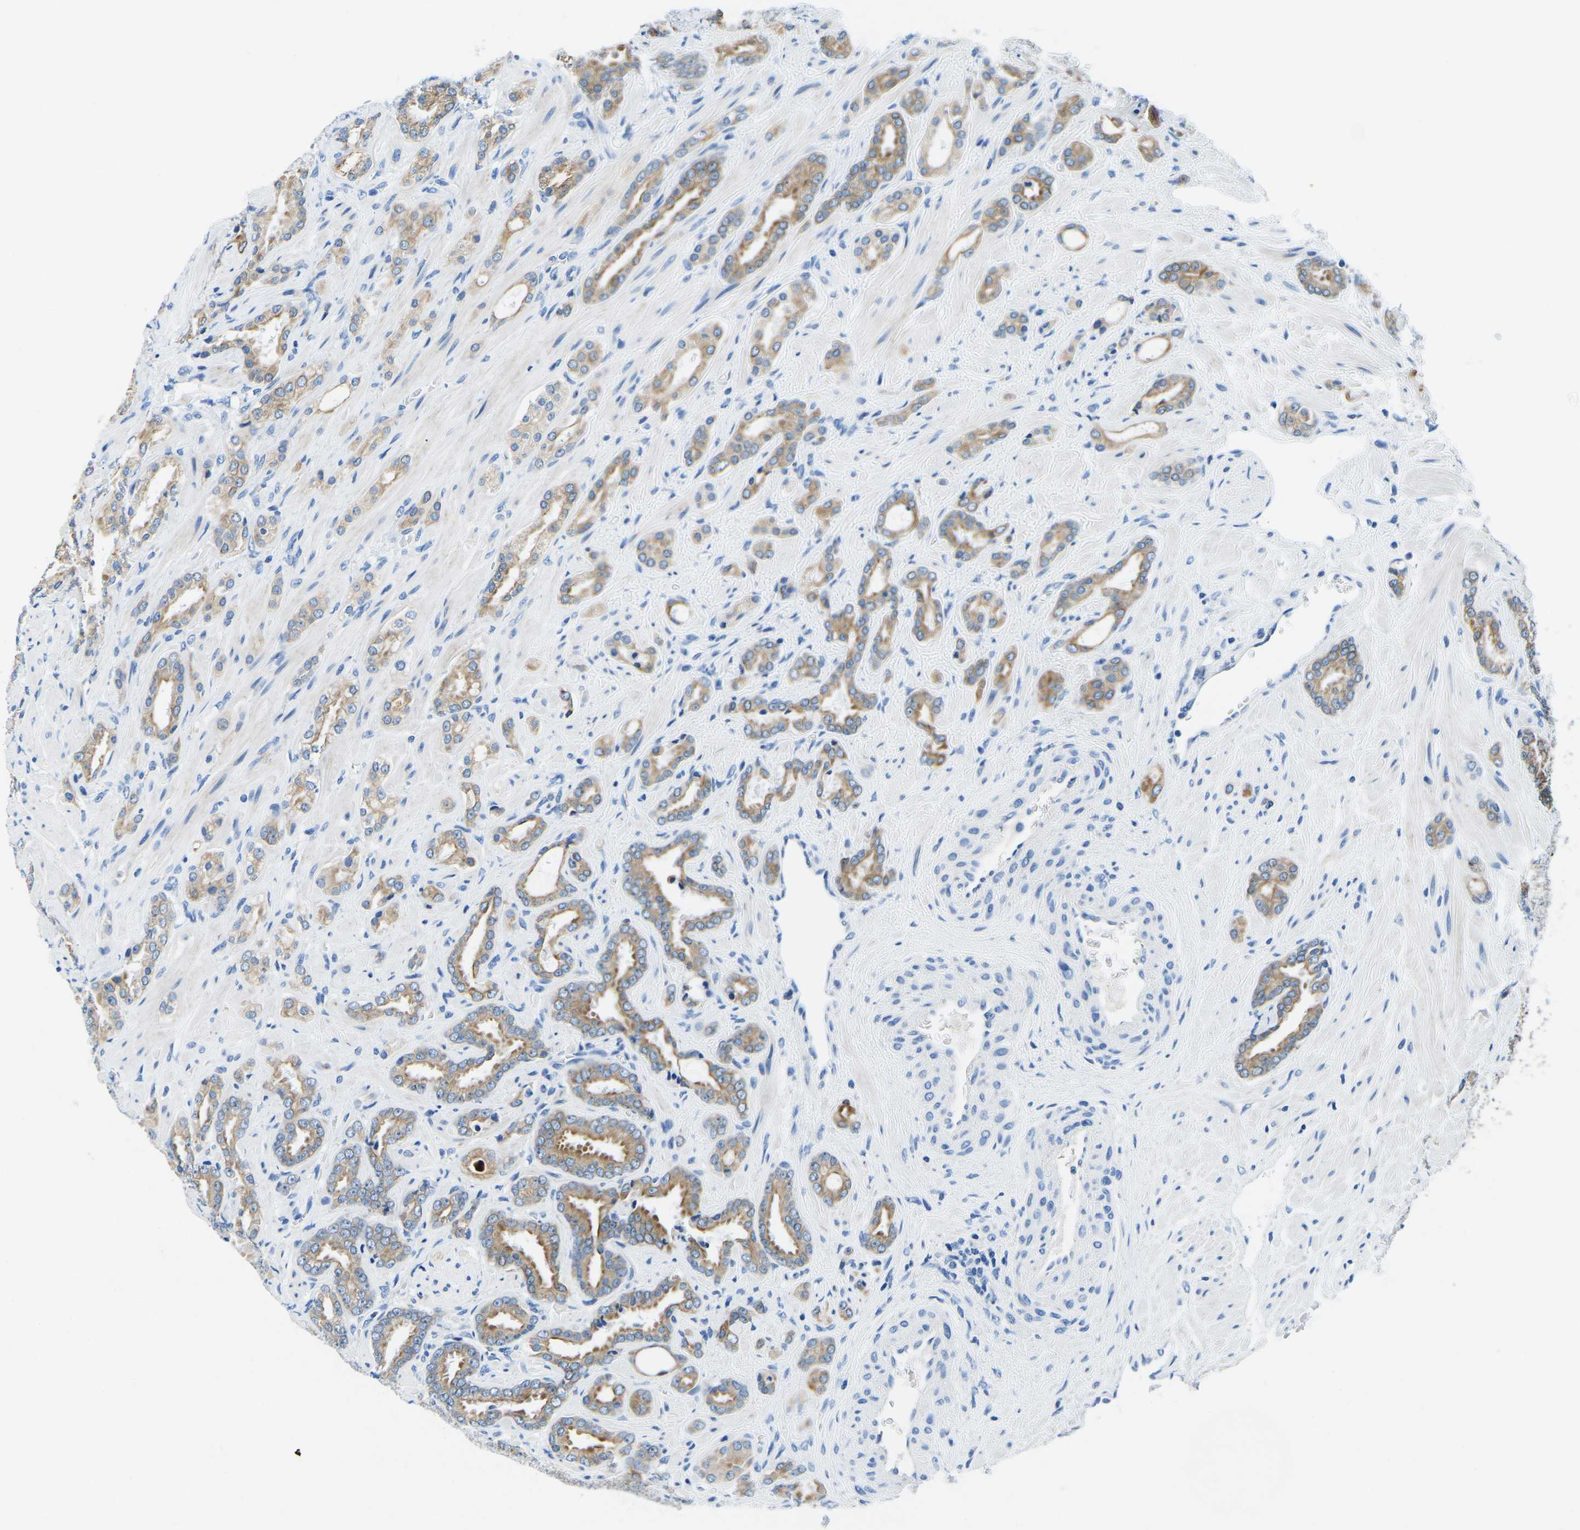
{"staining": {"intensity": "moderate", "quantity": ">75%", "location": "cytoplasmic/membranous"}, "tissue": "prostate cancer", "cell_type": "Tumor cells", "image_type": "cancer", "snomed": [{"axis": "morphology", "description": "Adenocarcinoma, High grade"}, {"axis": "topography", "description": "Prostate"}], "caption": "Prostate high-grade adenocarcinoma was stained to show a protein in brown. There is medium levels of moderate cytoplasmic/membranous staining in approximately >75% of tumor cells.", "gene": "TM6SF1", "patient": {"sex": "male", "age": 64}}